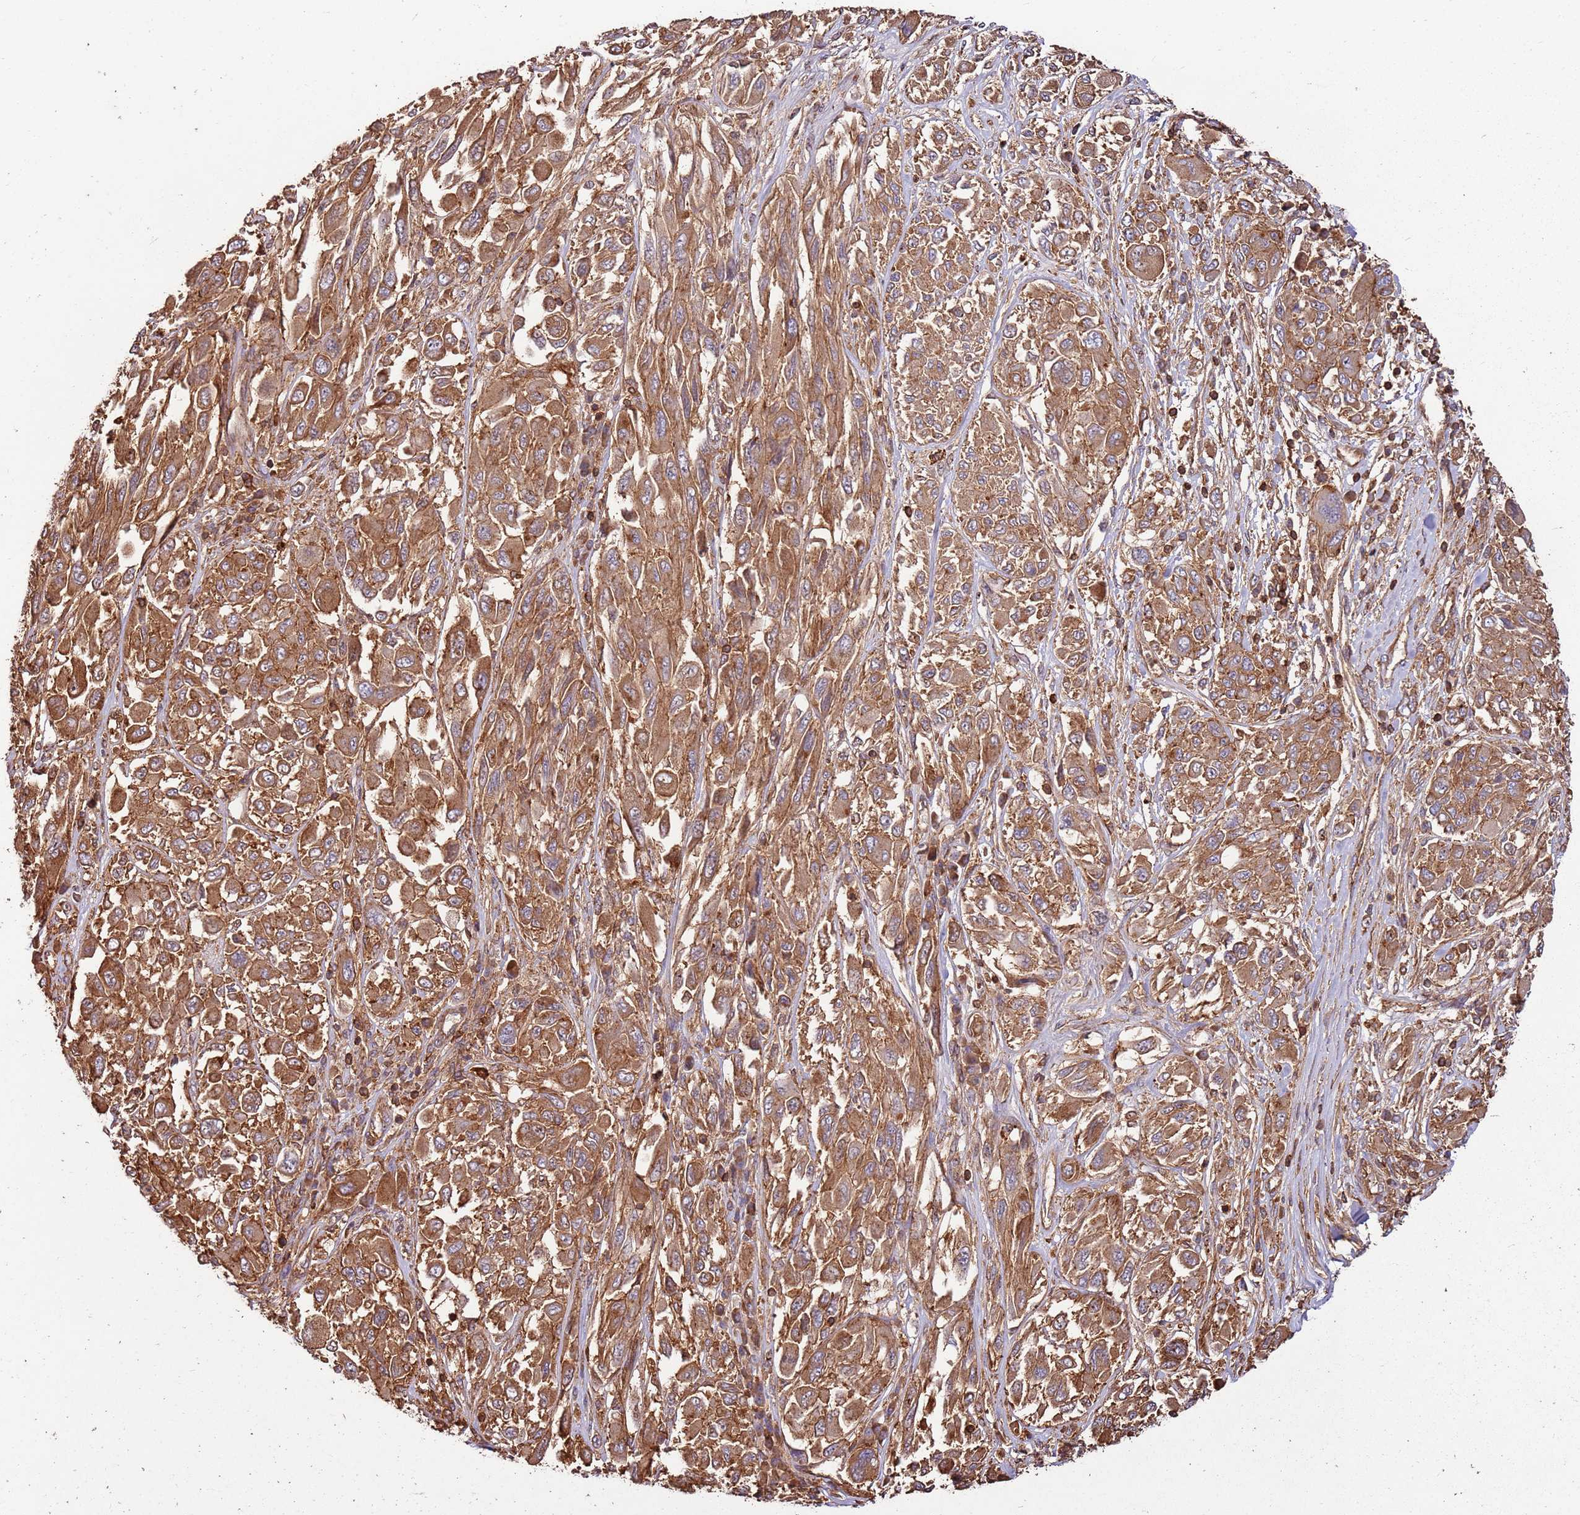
{"staining": {"intensity": "moderate", "quantity": ">75%", "location": "cytoplasmic/membranous"}, "tissue": "melanoma", "cell_type": "Tumor cells", "image_type": "cancer", "snomed": [{"axis": "morphology", "description": "Malignant melanoma, NOS"}, {"axis": "topography", "description": "Skin"}], "caption": "A micrograph of human malignant melanoma stained for a protein shows moderate cytoplasmic/membranous brown staining in tumor cells. (IHC, brightfield microscopy, high magnification).", "gene": "ACVR2A", "patient": {"sex": "female", "age": 91}}